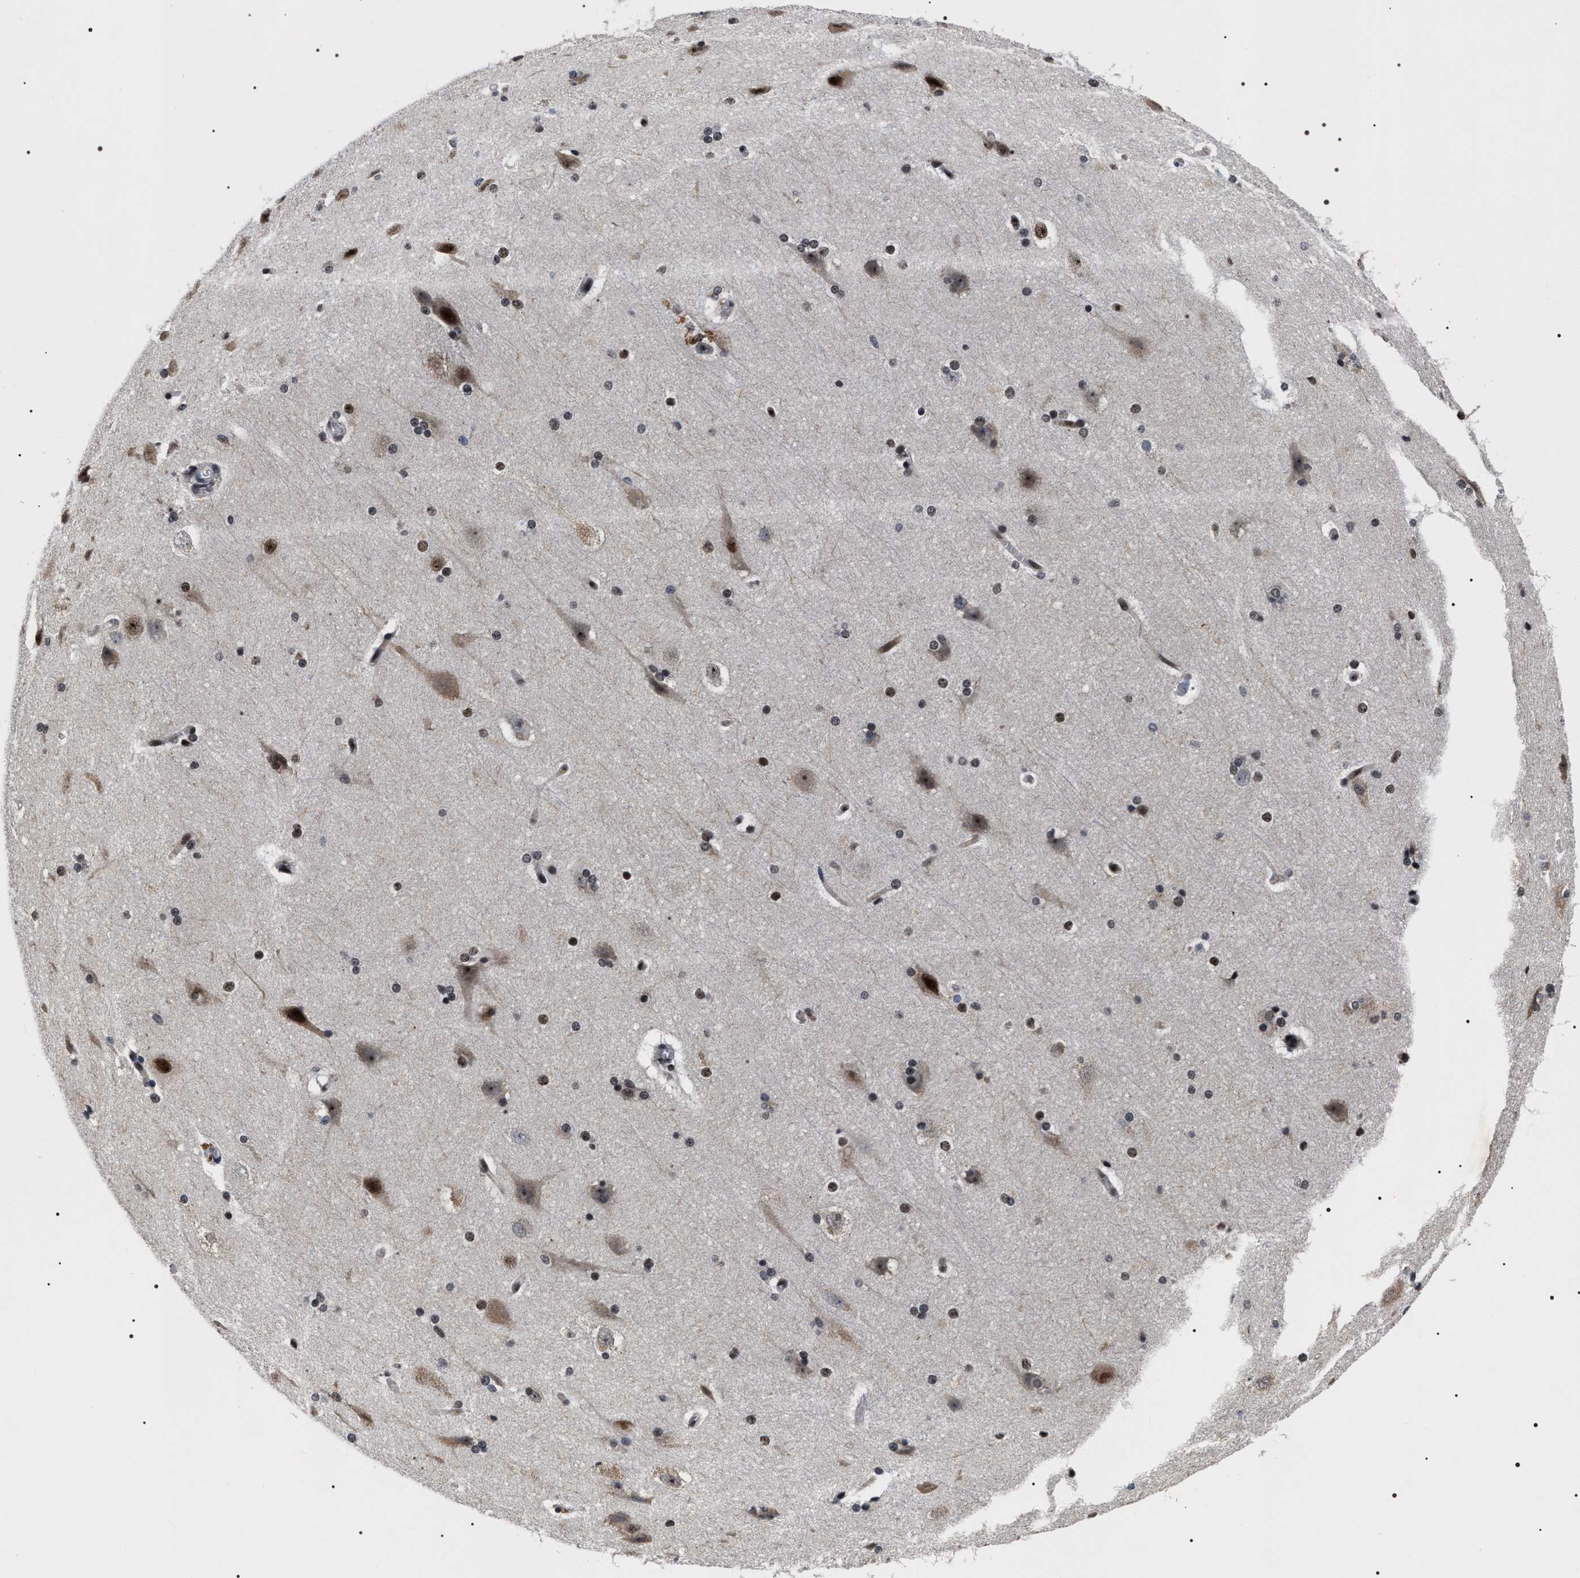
{"staining": {"intensity": "moderate", "quantity": "25%-75%", "location": "nuclear"}, "tissue": "cerebral cortex", "cell_type": "Endothelial cells", "image_type": "normal", "snomed": [{"axis": "morphology", "description": "Normal tissue, NOS"}, {"axis": "topography", "description": "Cerebral cortex"}, {"axis": "topography", "description": "Hippocampus"}], "caption": "Moderate nuclear positivity for a protein is present in approximately 25%-75% of endothelial cells of unremarkable cerebral cortex using immunohistochemistry (IHC).", "gene": "RRP1B", "patient": {"sex": "female", "age": 19}}